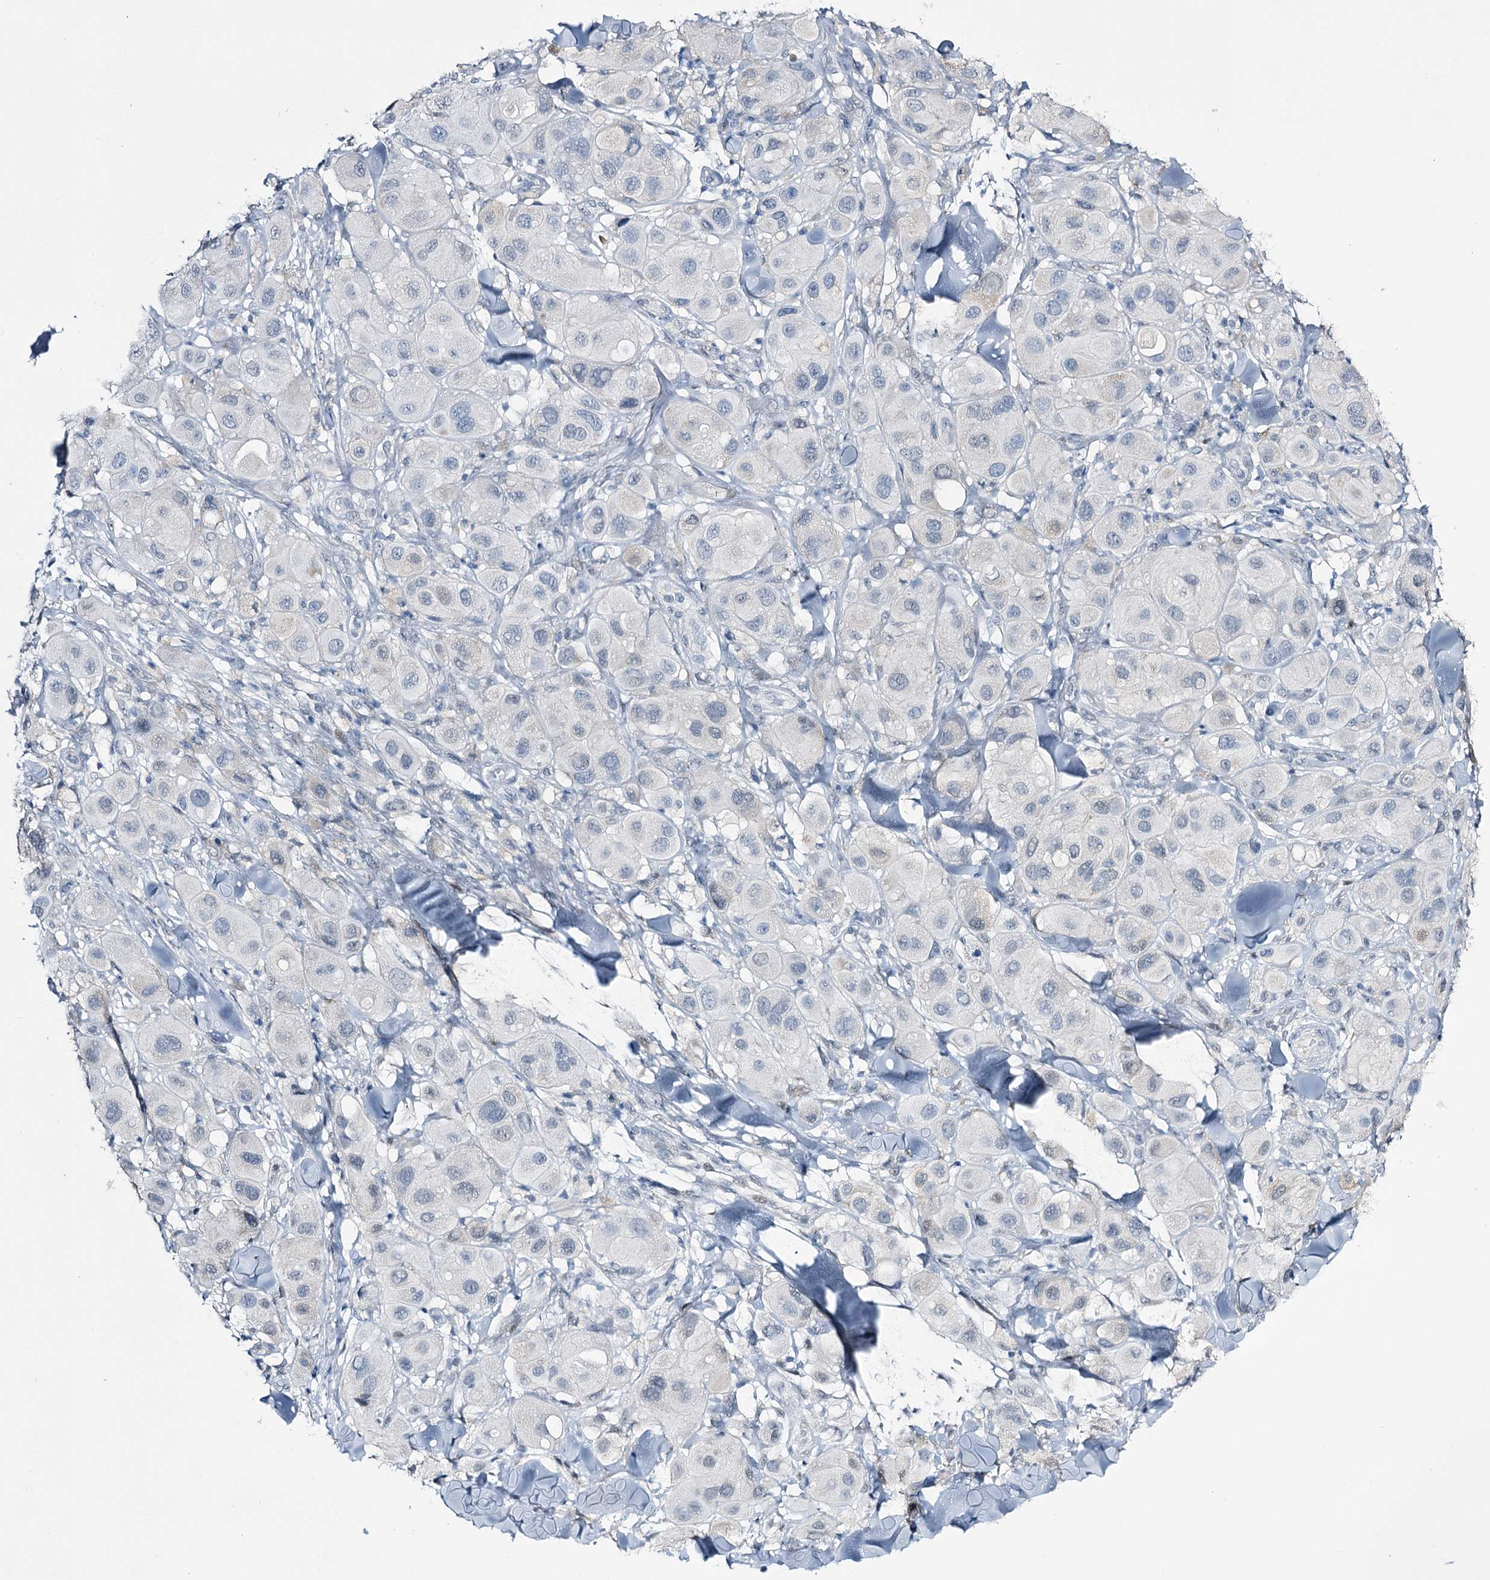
{"staining": {"intensity": "negative", "quantity": "none", "location": "none"}, "tissue": "melanoma", "cell_type": "Tumor cells", "image_type": "cancer", "snomed": [{"axis": "morphology", "description": "Malignant melanoma, Metastatic site"}, {"axis": "topography", "description": "Skin"}], "caption": "Malignant melanoma (metastatic site) stained for a protein using immunohistochemistry (IHC) displays no expression tumor cells.", "gene": "RBM15B", "patient": {"sex": "male", "age": 41}}